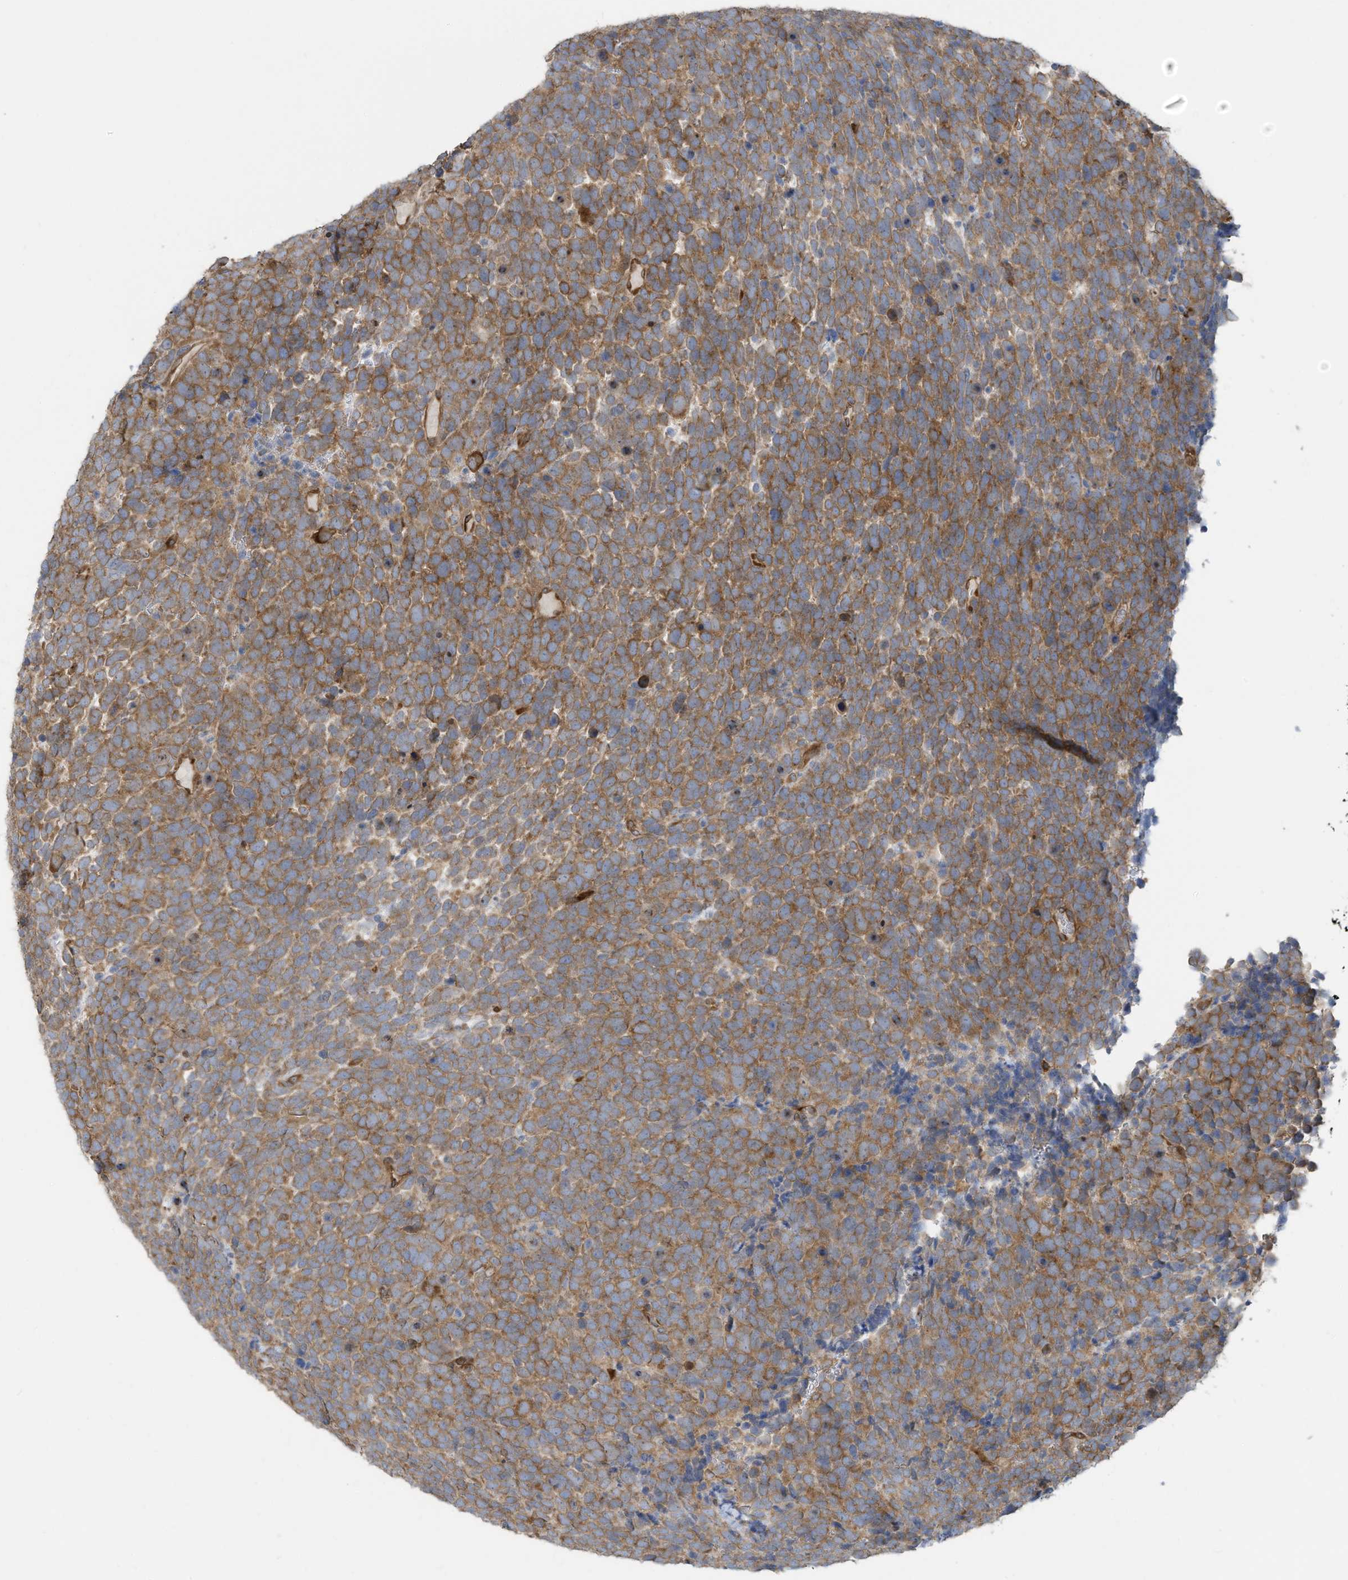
{"staining": {"intensity": "moderate", "quantity": ">75%", "location": "cytoplasmic/membranous"}, "tissue": "urothelial cancer", "cell_type": "Tumor cells", "image_type": "cancer", "snomed": [{"axis": "morphology", "description": "Urothelial carcinoma, High grade"}, {"axis": "topography", "description": "Urinary bladder"}], "caption": "Urothelial cancer was stained to show a protein in brown. There is medium levels of moderate cytoplasmic/membranous expression in about >75% of tumor cells.", "gene": "USE1", "patient": {"sex": "female", "age": 82}}